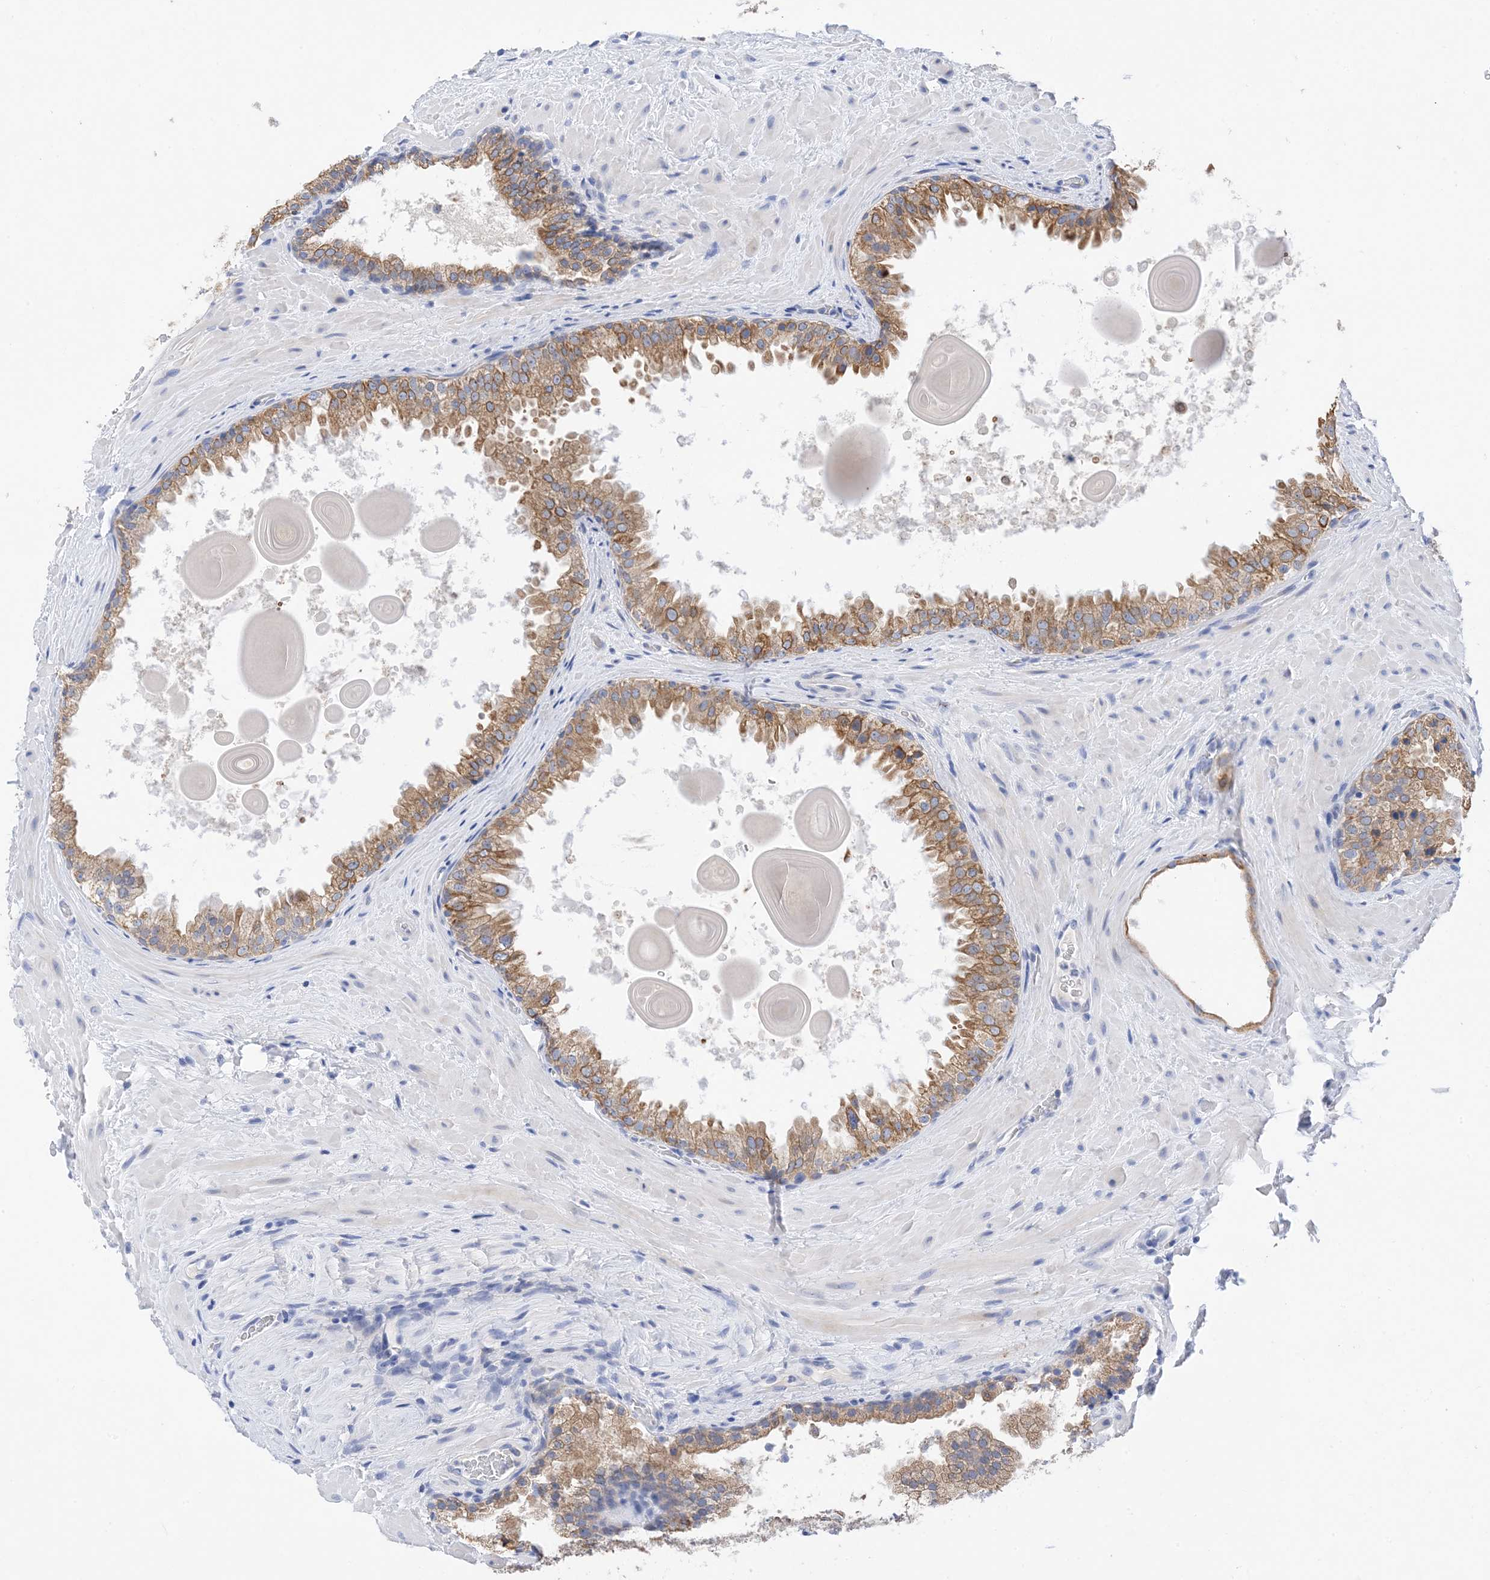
{"staining": {"intensity": "moderate", "quantity": ">75%", "location": "cytoplasmic/membranous"}, "tissue": "prostate cancer", "cell_type": "Tumor cells", "image_type": "cancer", "snomed": [{"axis": "morphology", "description": "Adenocarcinoma, High grade"}, {"axis": "topography", "description": "Prostate"}], "caption": "Immunohistochemistry (IHC) (DAB) staining of prostate cancer shows moderate cytoplasmic/membranous protein positivity in about >75% of tumor cells.", "gene": "PLK4", "patient": {"sex": "male", "age": 64}}